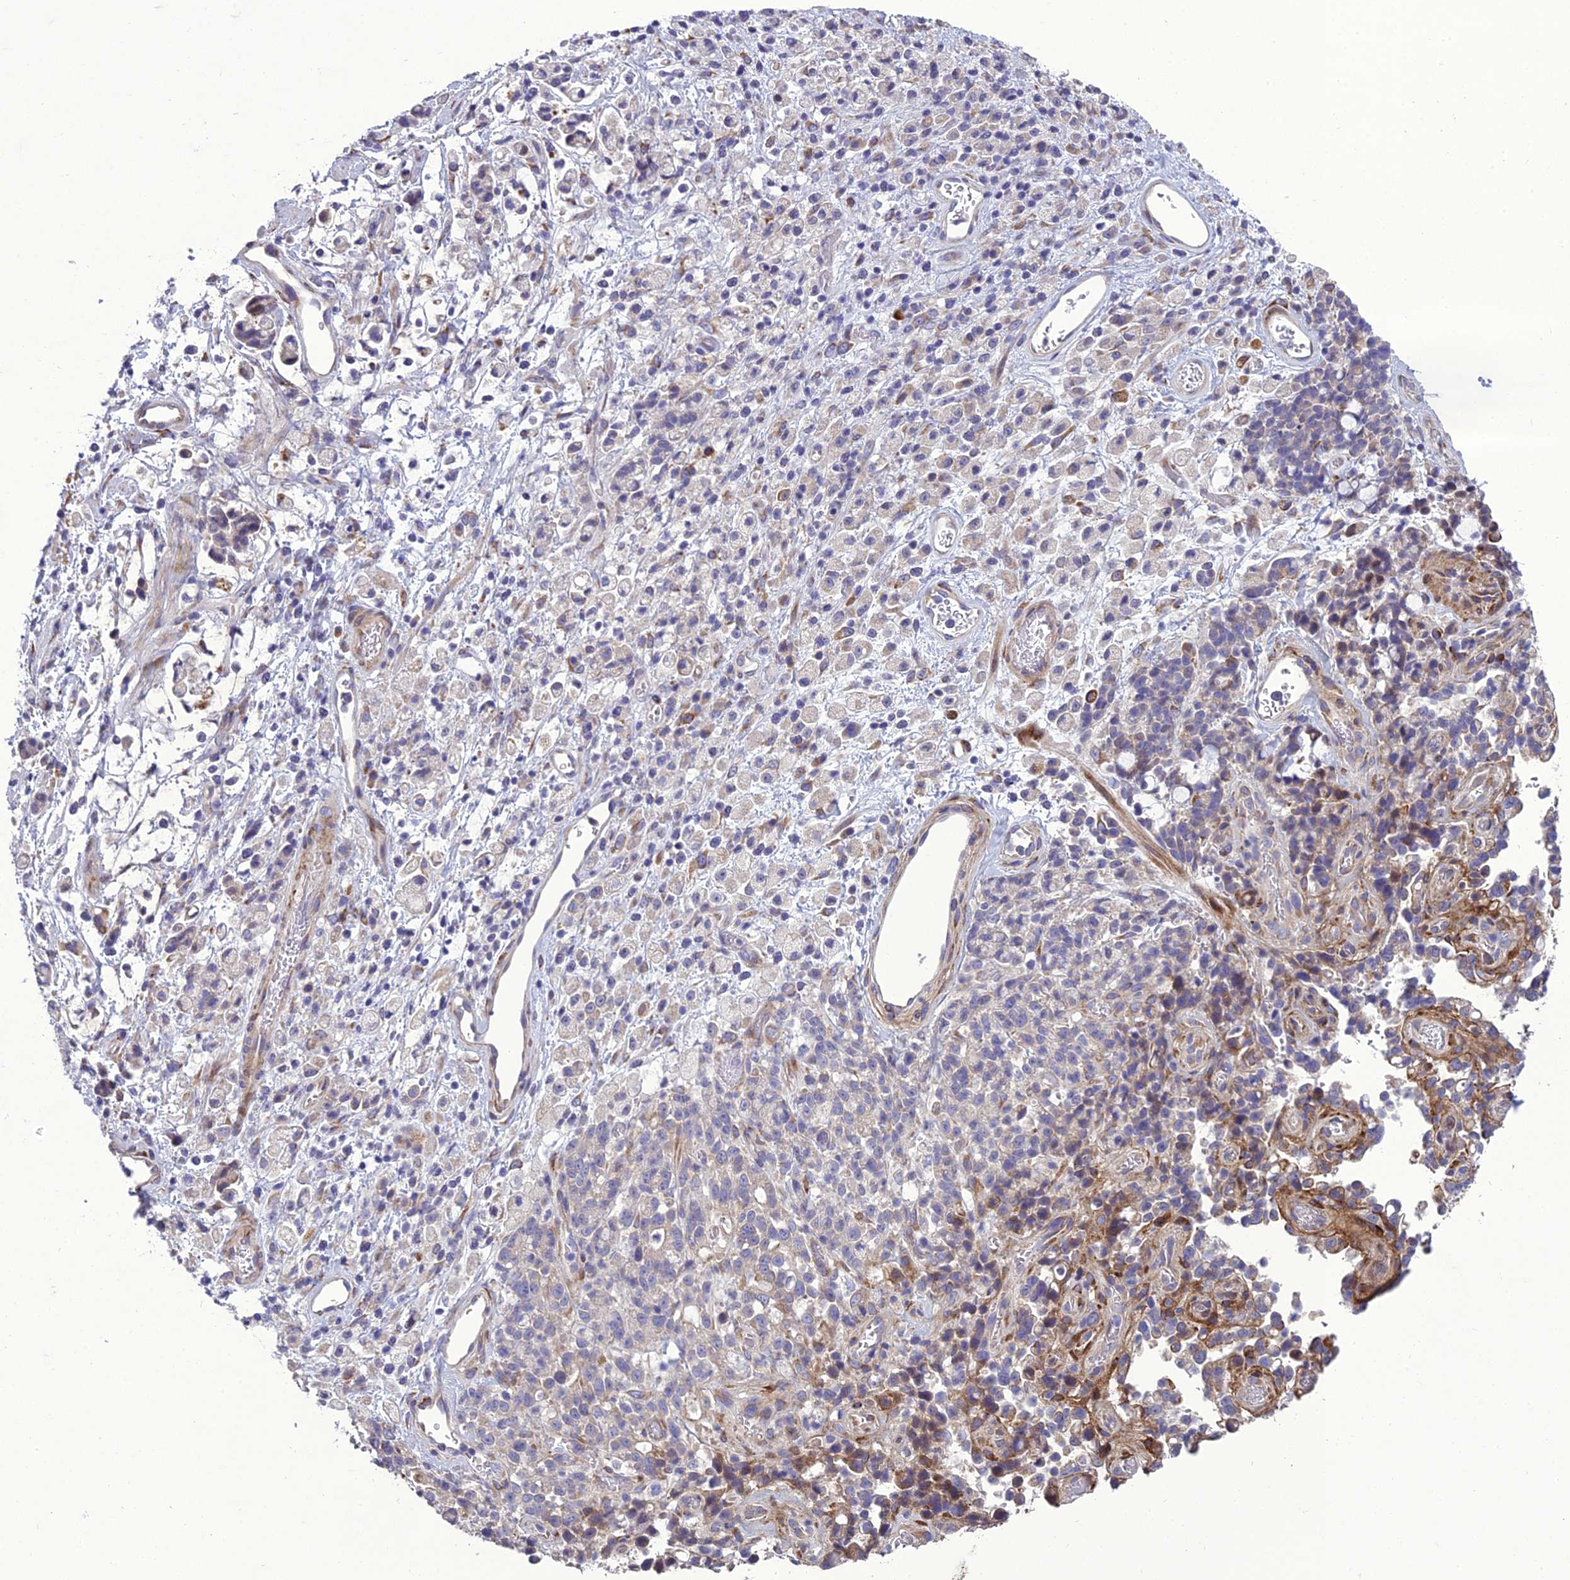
{"staining": {"intensity": "moderate", "quantity": "<25%", "location": "cytoplasmic/membranous"}, "tissue": "stomach cancer", "cell_type": "Tumor cells", "image_type": "cancer", "snomed": [{"axis": "morphology", "description": "Adenocarcinoma, NOS"}, {"axis": "topography", "description": "Stomach"}], "caption": "Immunohistochemical staining of human stomach cancer demonstrates low levels of moderate cytoplasmic/membranous expression in about <25% of tumor cells. Using DAB (brown) and hematoxylin (blue) stains, captured at high magnification using brightfield microscopy.", "gene": "ADIPOR2", "patient": {"sex": "female", "age": 60}}